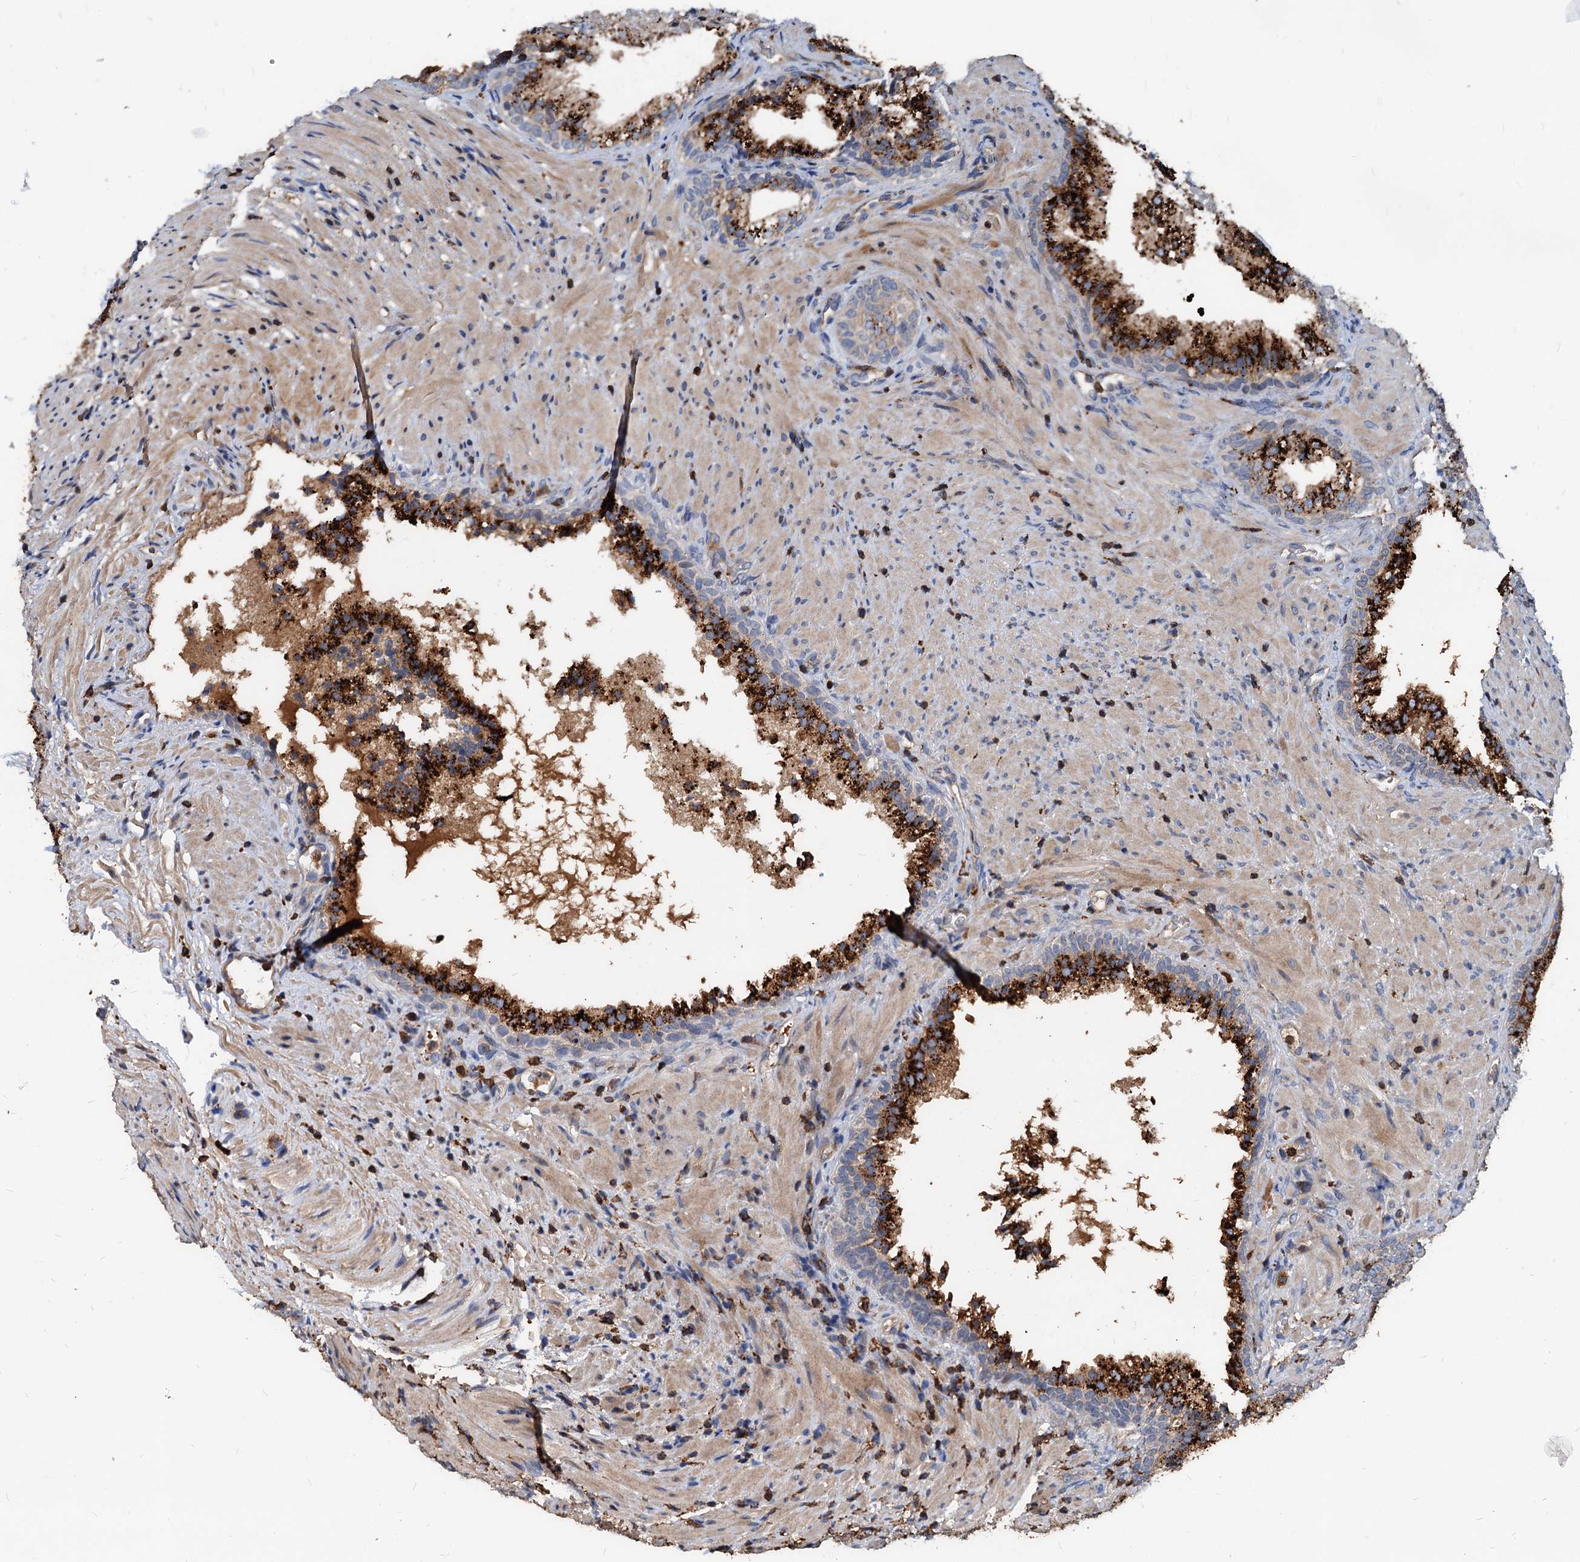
{"staining": {"intensity": "strong", "quantity": ">75%", "location": "cytoplasmic/membranous"}, "tissue": "prostate", "cell_type": "Glandular cells", "image_type": "normal", "snomed": [{"axis": "morphology", "description": "Normal tissue, NOS"}, {"axis": "topography", "description": "Prostate"}], "caption": "Strong cytoplasmic/membranous protein expression is present in about >75% of glandular cells in prostate. The staining was performed using DAB, with brown indicating positive protein expression. Nuclei are stained blue with hematoxylin.", "gene": "LCP2", "patient": {"sex": "male", "age": 76}}